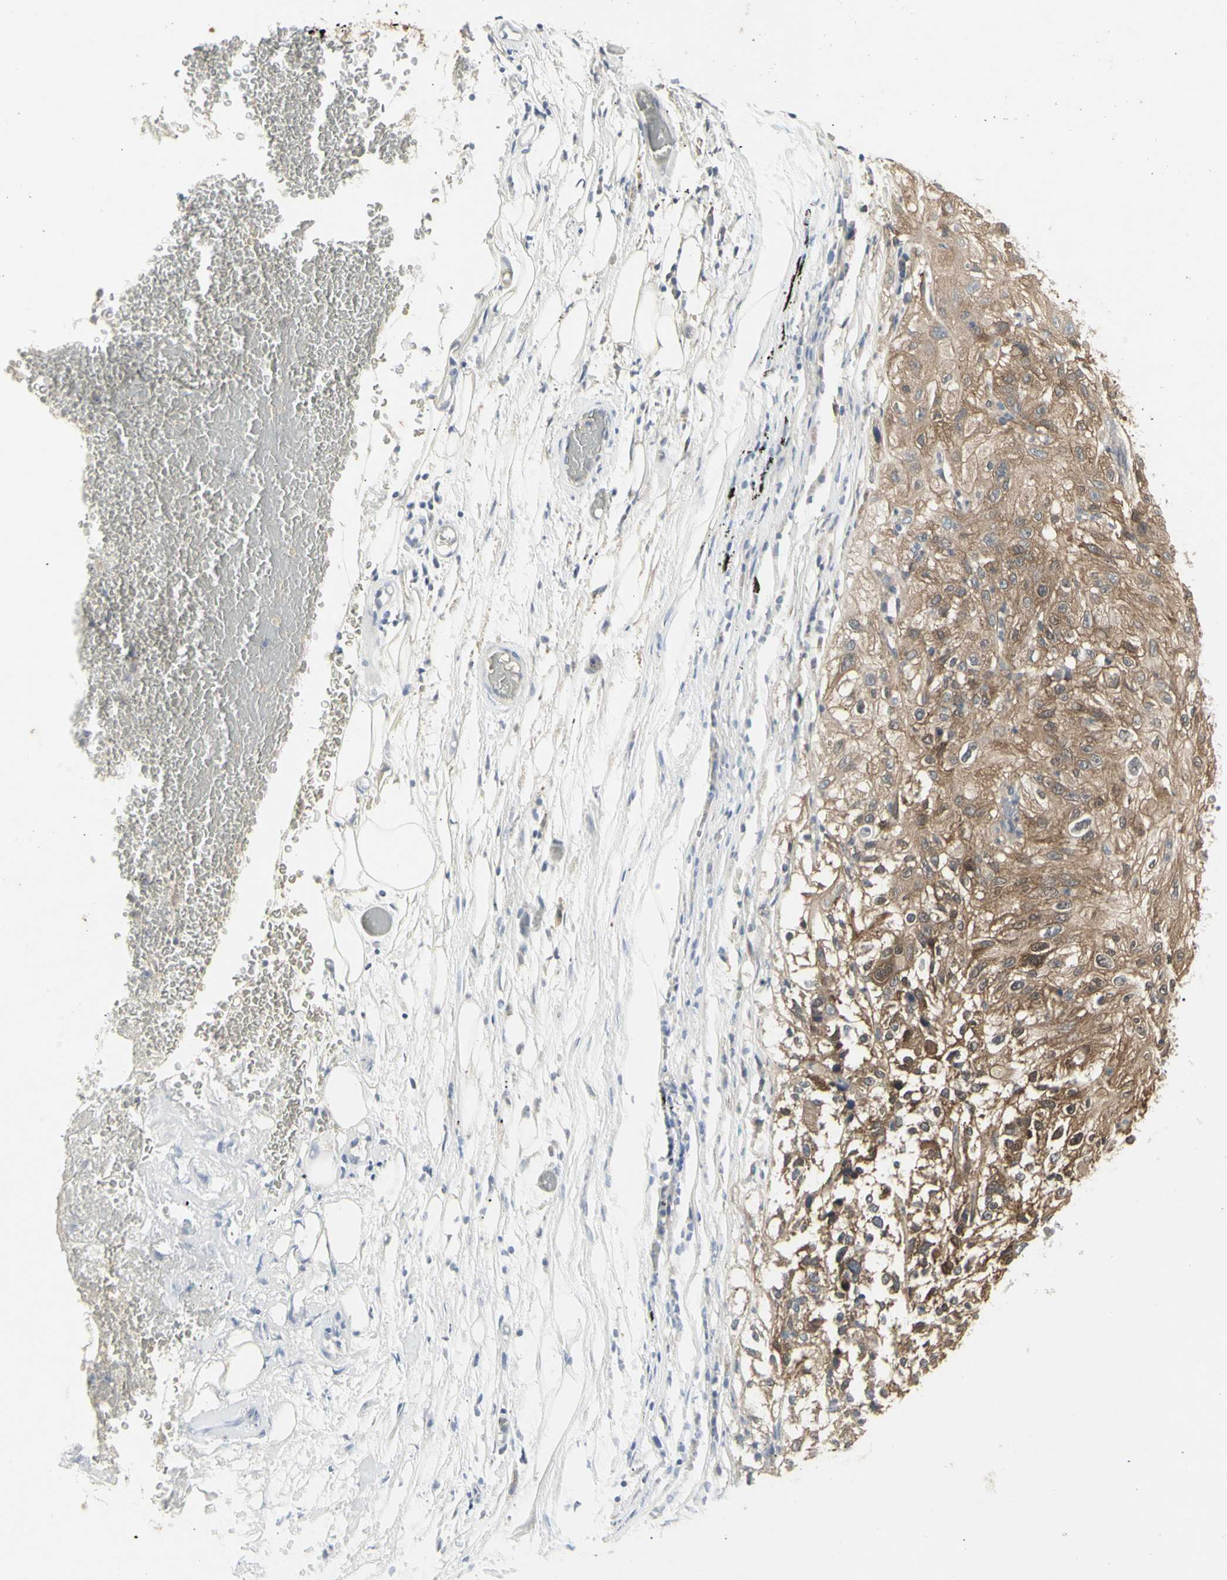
{"staining": {"intensity": "moderate", "quantity": "25%-75%", "location": "cytoplasmic/membranous"}, "tissue": "lung cancer", "cell_type": "Tumor cells", "image_type": "cancer", "snomed": [{"axis": "morphology", "description": "Inflammation, NOS"}, {"axis": "morphology", "description": "Squamous cell carcinoma, NOS"}, {"axis": "topography", "description": "Lymph node"}, {"axis": "topography", "description": "Soft tissue"}, {"axis": "topography", "description": "Lung"}], "caption": "Brown immunohistochemical staining in human lung cancer displays moderate cytoplasmic/membranous expression in approximately 25%-75% of tumor cells.", "gene": "CHURC1-FNTB", "patient": {"sex": "male", "age": 66}}